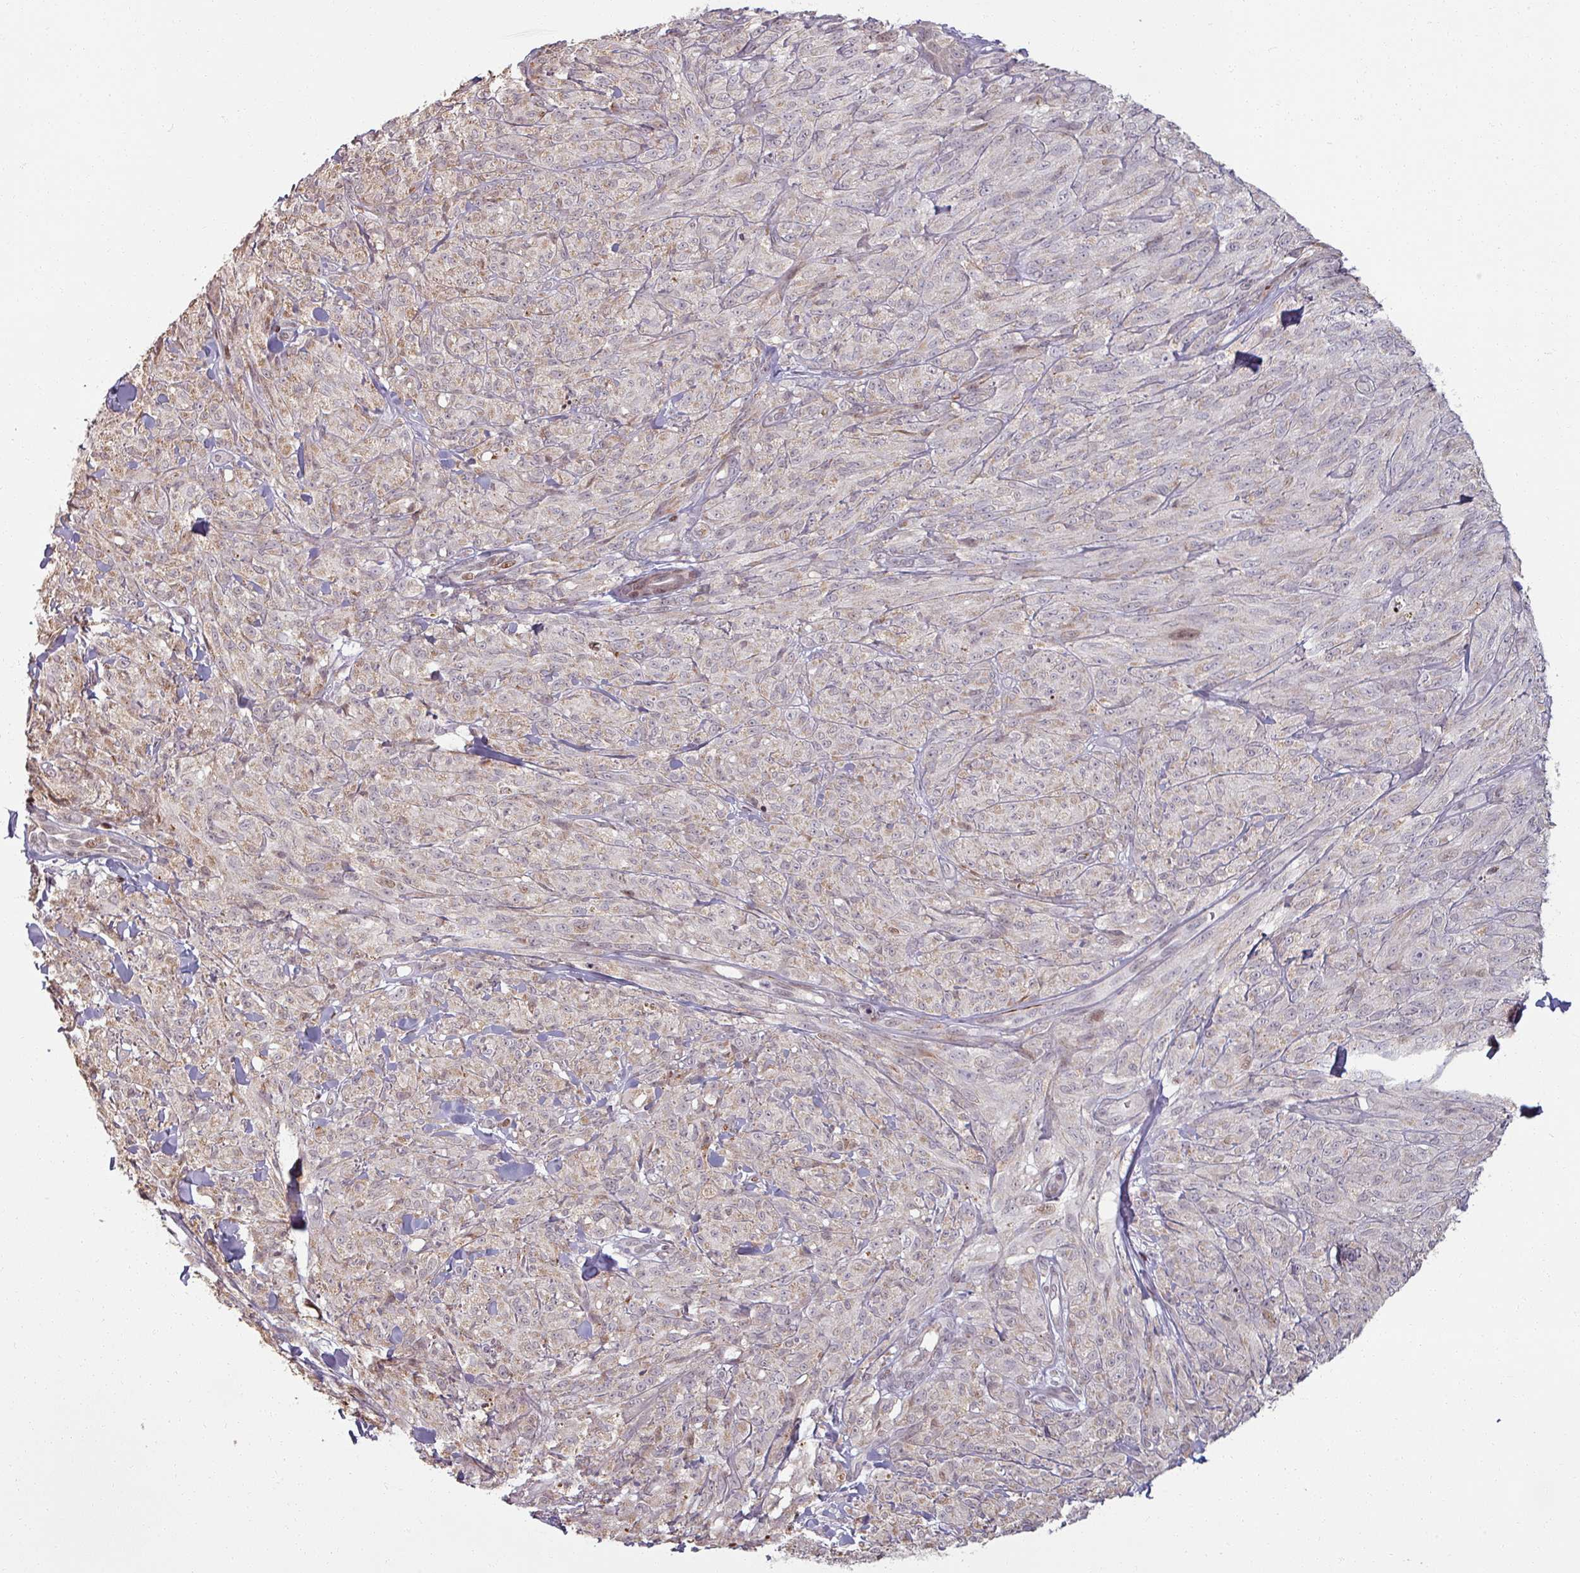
{"staining": {"intensity": "negative", "quantity": "none", "location": "none"}, "tissue": "melanoma", "cell_type": "Tumor cells", "image_type": "cancer", "snomed": [{"axis": "morphology", "description": "Malignant melanoma, NOS"}, {"axis": "topography", "description": "Skin of upper arm"}], "caption": "A micrograph of human melanoma is negative for staining in tumor cells.", "gene": "NCOR1", "patient": {"sex": "female", "age": 65}}